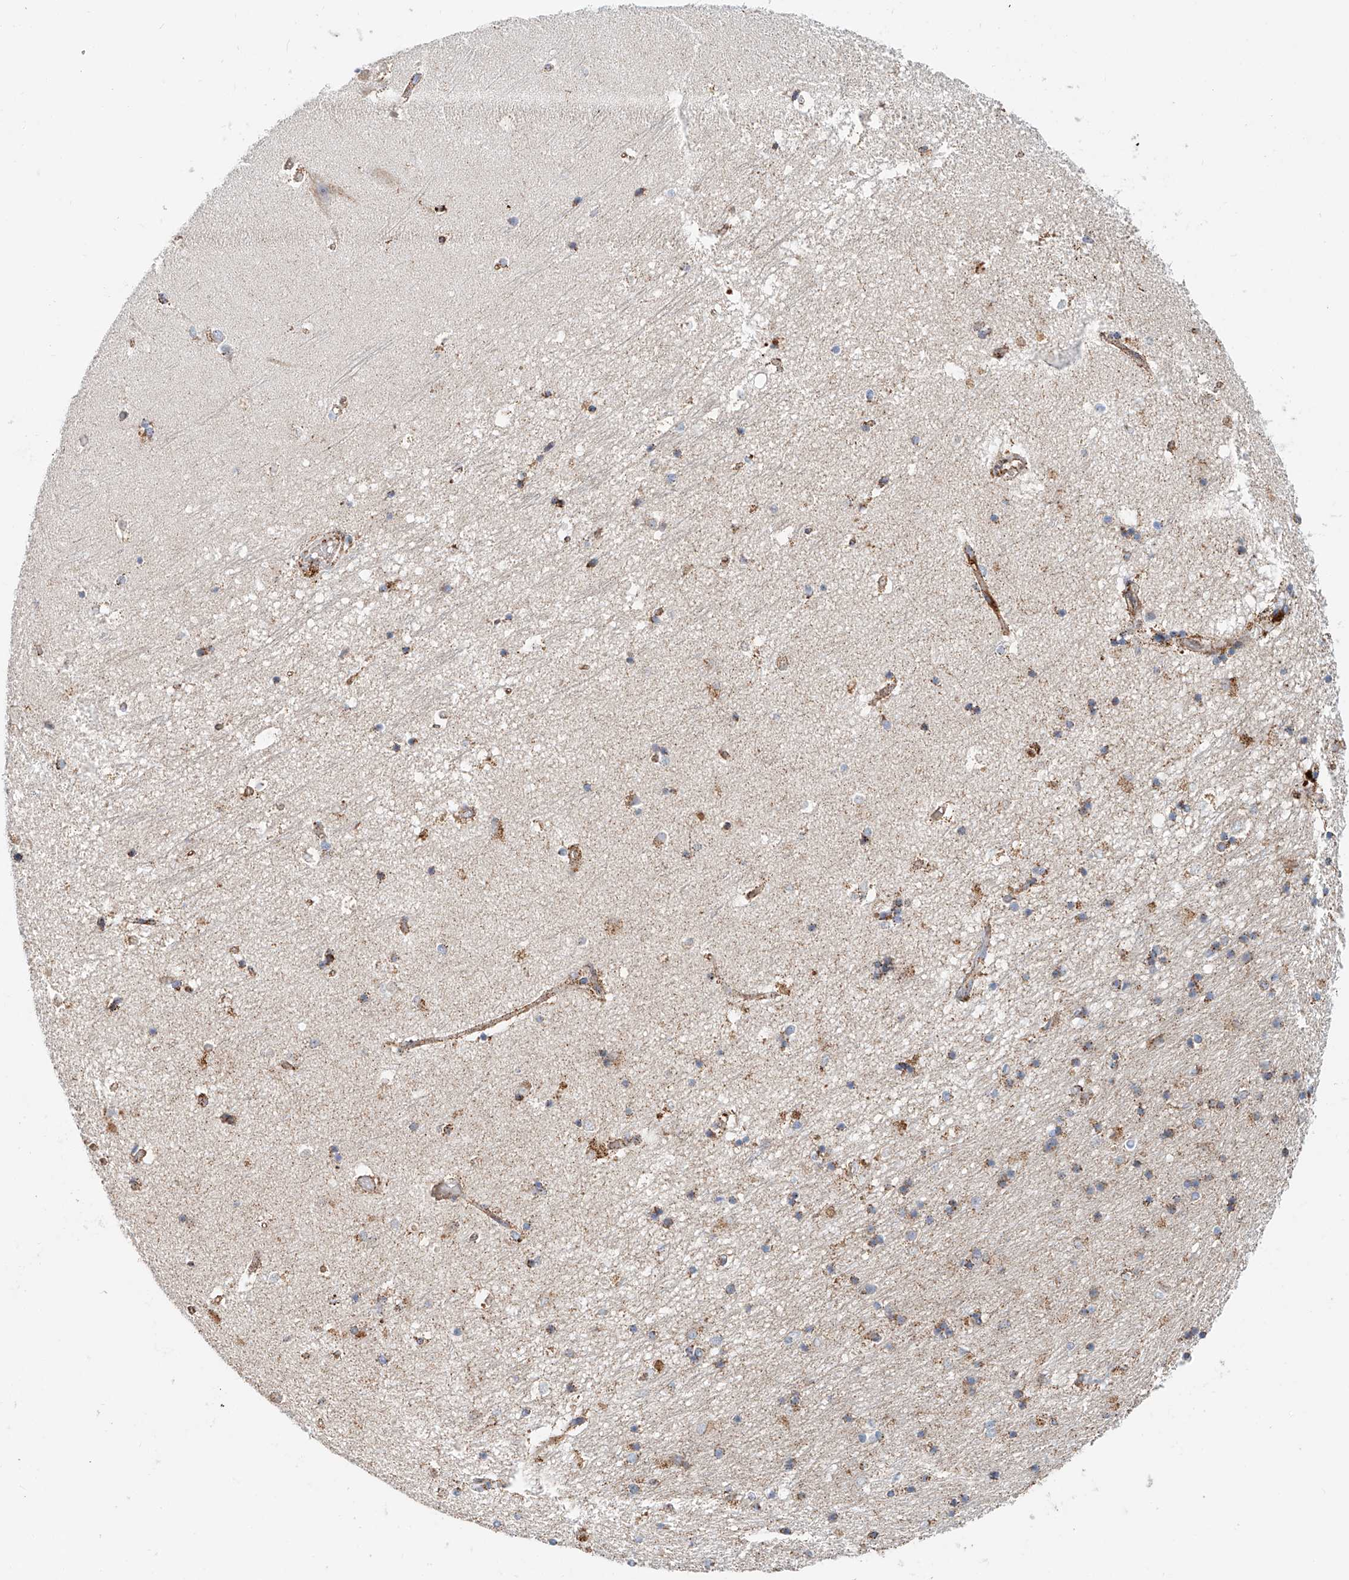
{"staining": {"intensity": "moderate", "quantity": "25%-75%", "location": "cytoplasmic/membranous"}, "tissue": "hippocampus", "cell_type": "Glial cells", "image_type": "normal", "snomed": [{"axis": "morphology", "description": "Normal tissue, NOS"}, {"axis": "topography", "description": "Hippocampus"}], "caption": "Immunohistochemistry image of benign hippocampus stained for a protein (brown), which exhibits medium levels of moderate cytoplasmic/membranous positivity in about 25%-75% of glial cells.", "gene": "CARD10", "patient": {"sex": "male", "age": 45}}